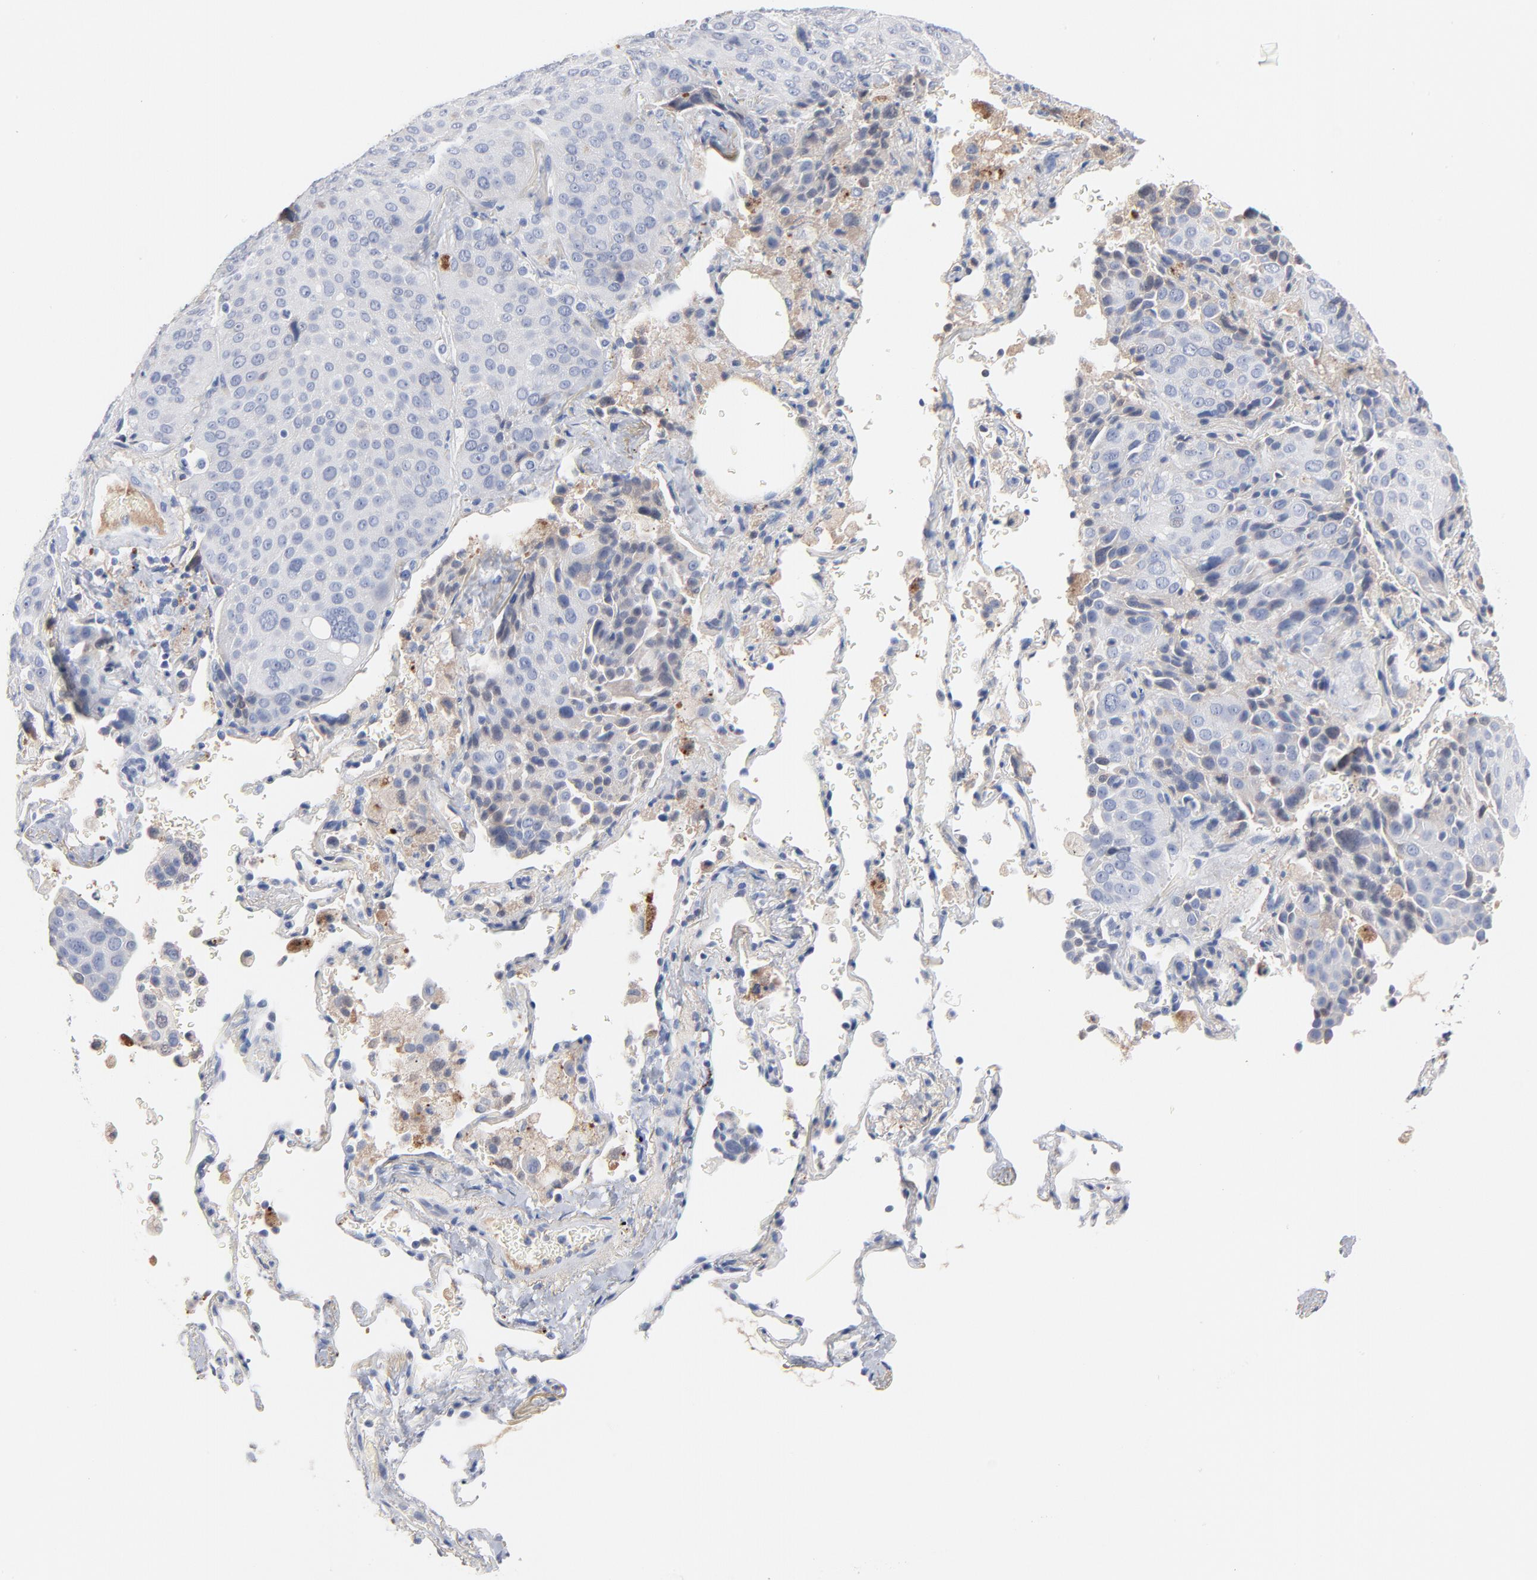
{"staining": {"intensity": "negative", "quantity": "none", "location": "none"}, "tissue": "lung cancer", "cell_type": "Tumor cells", "image_type": "cancer", "snomed": [{"axis": "morphology", "description": "Squamous cell carcinoma, NOS"}, {"axis": "topography", "description": "Lung"}], "caption": "Lung squamous cell carcinoma stained for a protein using IHC exhibits no staining tumor cells.", "gene": "SERPINA4", "patient": {"sex": "male", "age": 54}}